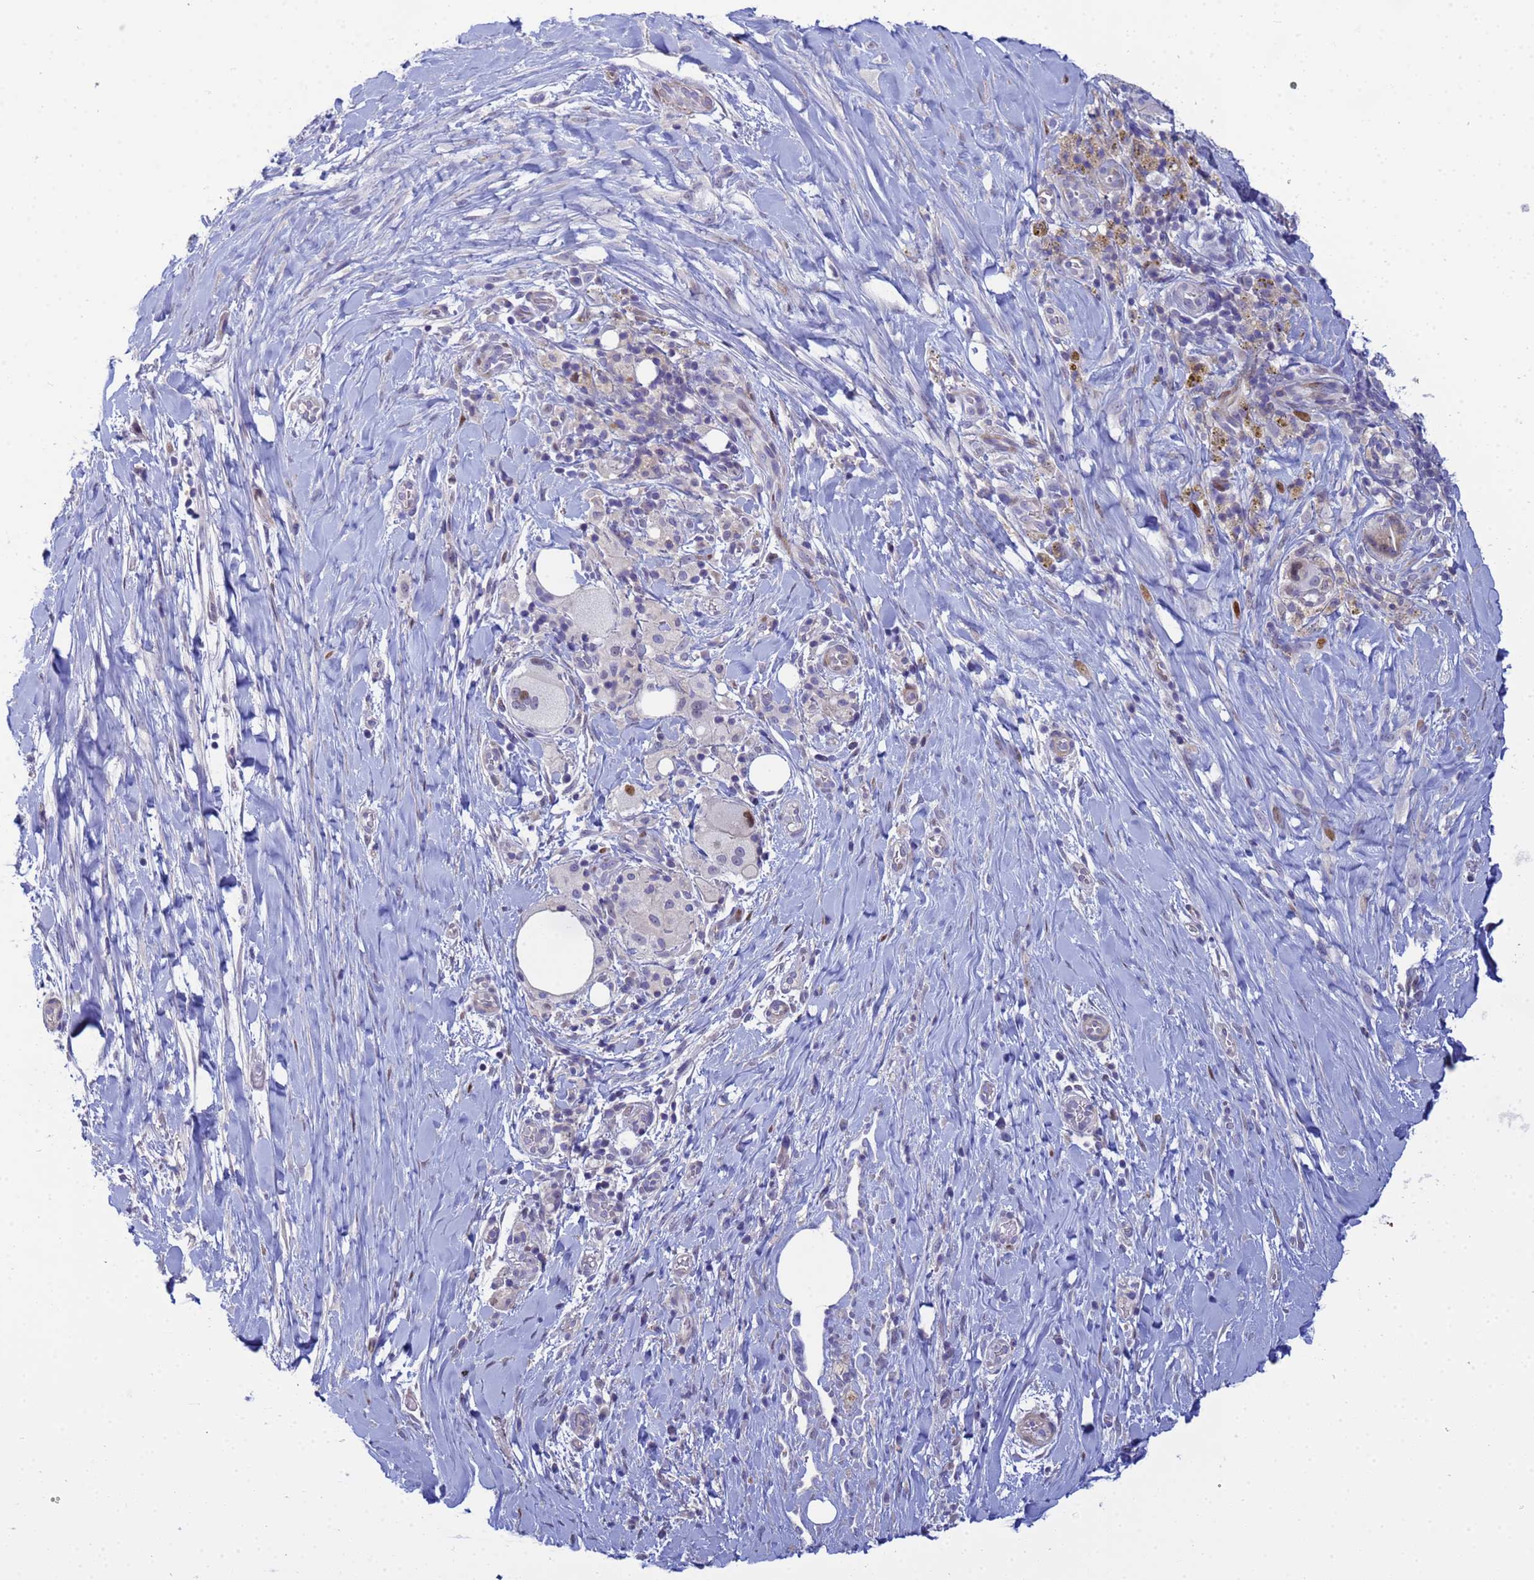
{"staining": {"intensity": "strong", "quantity": "<25%", "location": "nuclear"}, "tissue": "pancreatic cancer", "cell_type": "Tumor cells", "image_type": "cancer", "snomed": [{"axis": "morphology", "description": "Adenocarcinoma, NOS"}, {"axis": "topography", "description": "Pancreas"}], "caption": "Immunohistochemical staining of human pancreatic cancer reveals medium levels of strong nuclear expression in about <25% of tumor cells.", "gene": "PPP6R1", "patient": {"sex": "male", "age": 58}}